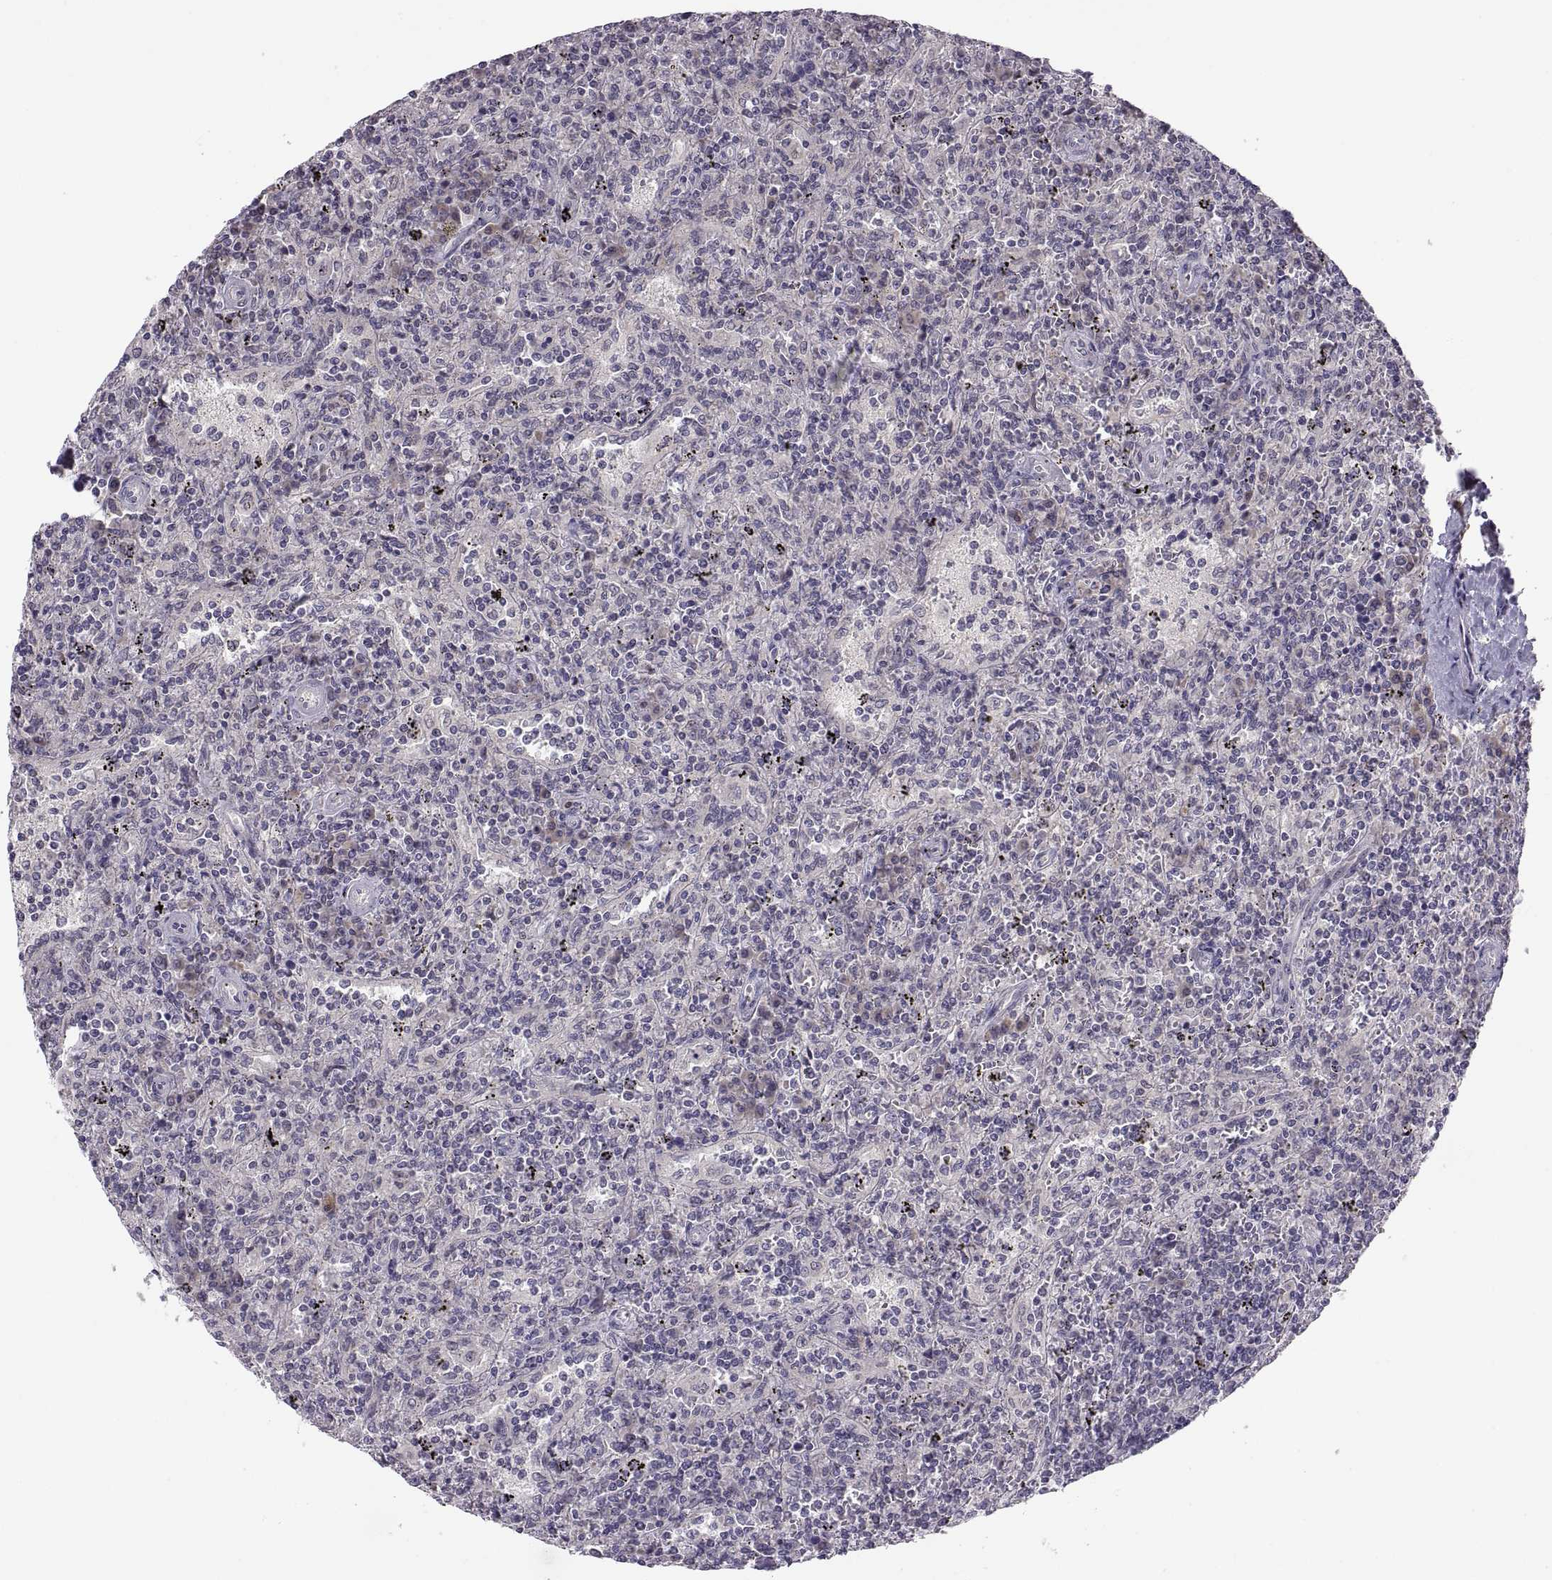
{"staining": {"intensity": "negative", "quantity": "none", "location": "none"}, "tissue": "lymphoma", "cell_type": "Tumor cells", "image_type": "cancer", "snomed": [{"axis": "morphology", "description": "Malignant lymphoma, non-Hodgkin's type, Low grade"}, {"axis": "topography", "description": "Spleen"}], "caption": "IHC histopathology image of neoplastic tissue: human malignant lymphoma, non-Hodgkin's type (low-grade) stained with DAB reveals no significant protein expression in tumor cells.", "gene": "ACSBG2", "patient": {"sex": "male", "age": 62}}